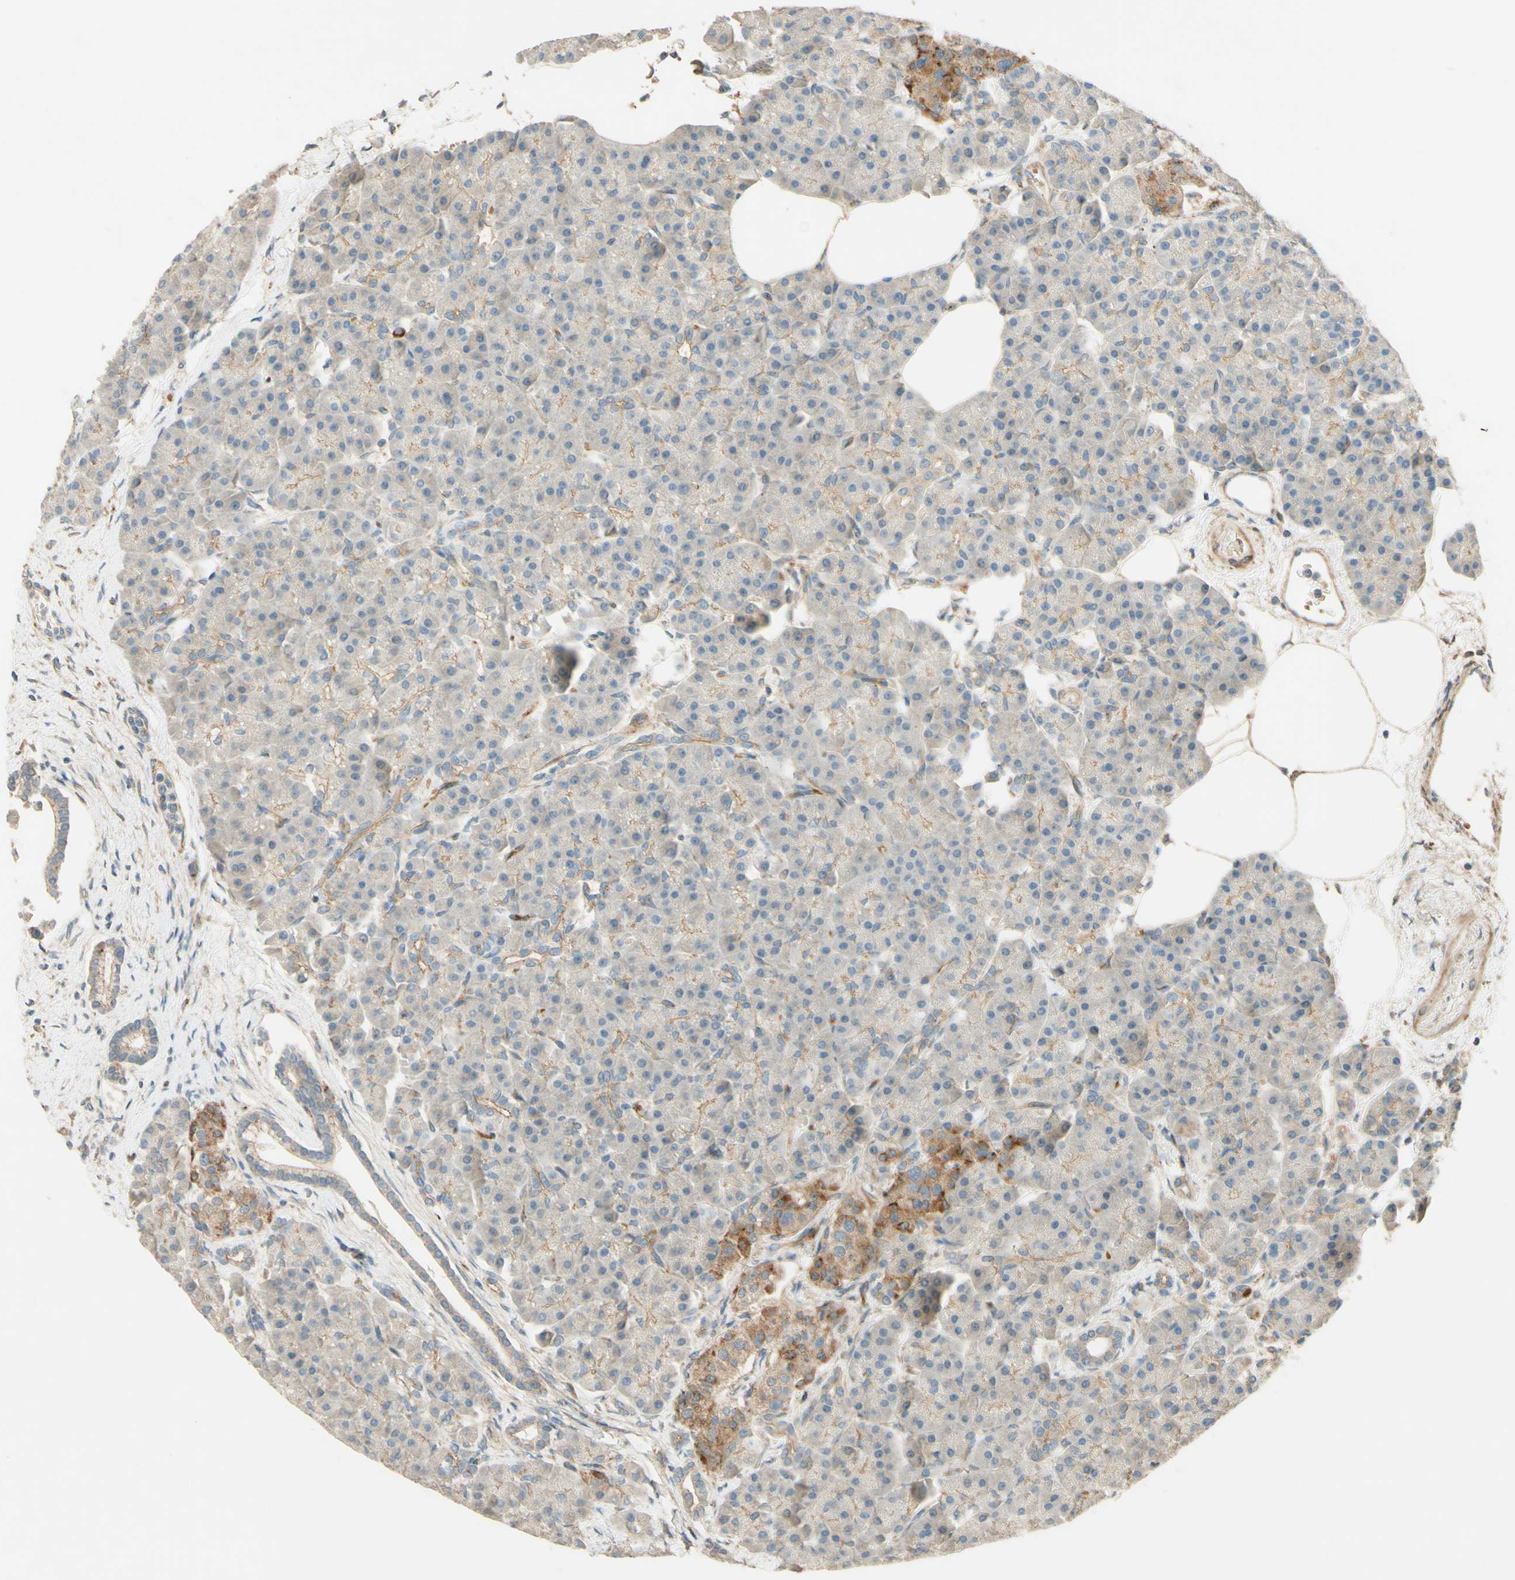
{"staining": {"intensity": "weak", "quantity": "<25%", "location": "cytoplasmic/membranous"}, "tissue": "pancreas", "cell_type": "Exocrine glandular cells", "image_type": "normal", "snomed": [{"axis": "morphology", "description": "Normal tissue, NOS"}, {"axis": "topography", "description": "Pancreas"}], "caption": "This micrograph is of unremarkable pancreas stained with IHC to label a protein in brown with the nuclei are counter-stained blue. There is no positivity in exocrine glandular cells.", "gene": "ADAM17", "patient": {"sex": "female", "age": 70}}